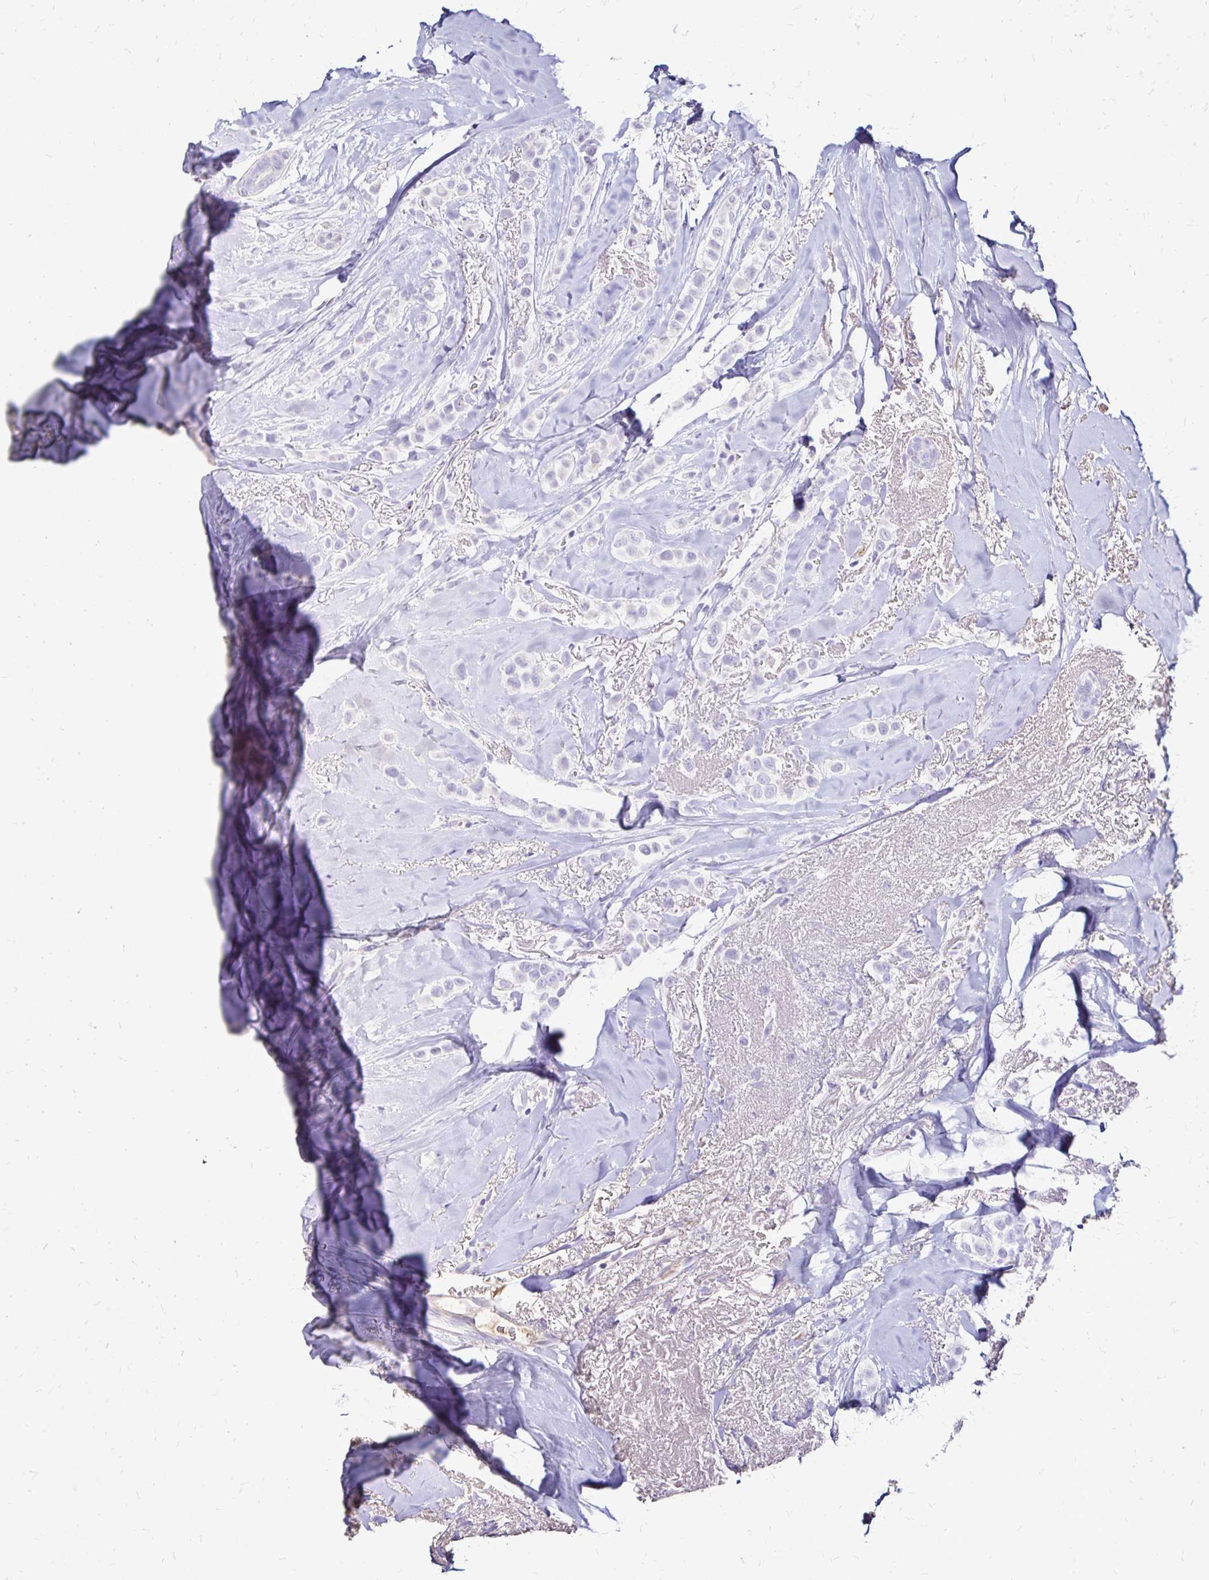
{"staining": {"intensity": "negative", "quantity": "none", "location": "none"}, "tissue": "breast cancer", "cell_type": "Tumor cells", "image_type": "cancer", "snomed": [{"axis": "morphology", "description": "Lobular carcinoma"}, {"axis": "topography", "description": "Breast"}], "caption": "Tumor cells are negative for brown protein staining in breast lobular carcinoma.", "gene": "KISS1", "patient": {"sex": "female", "age": 66}}